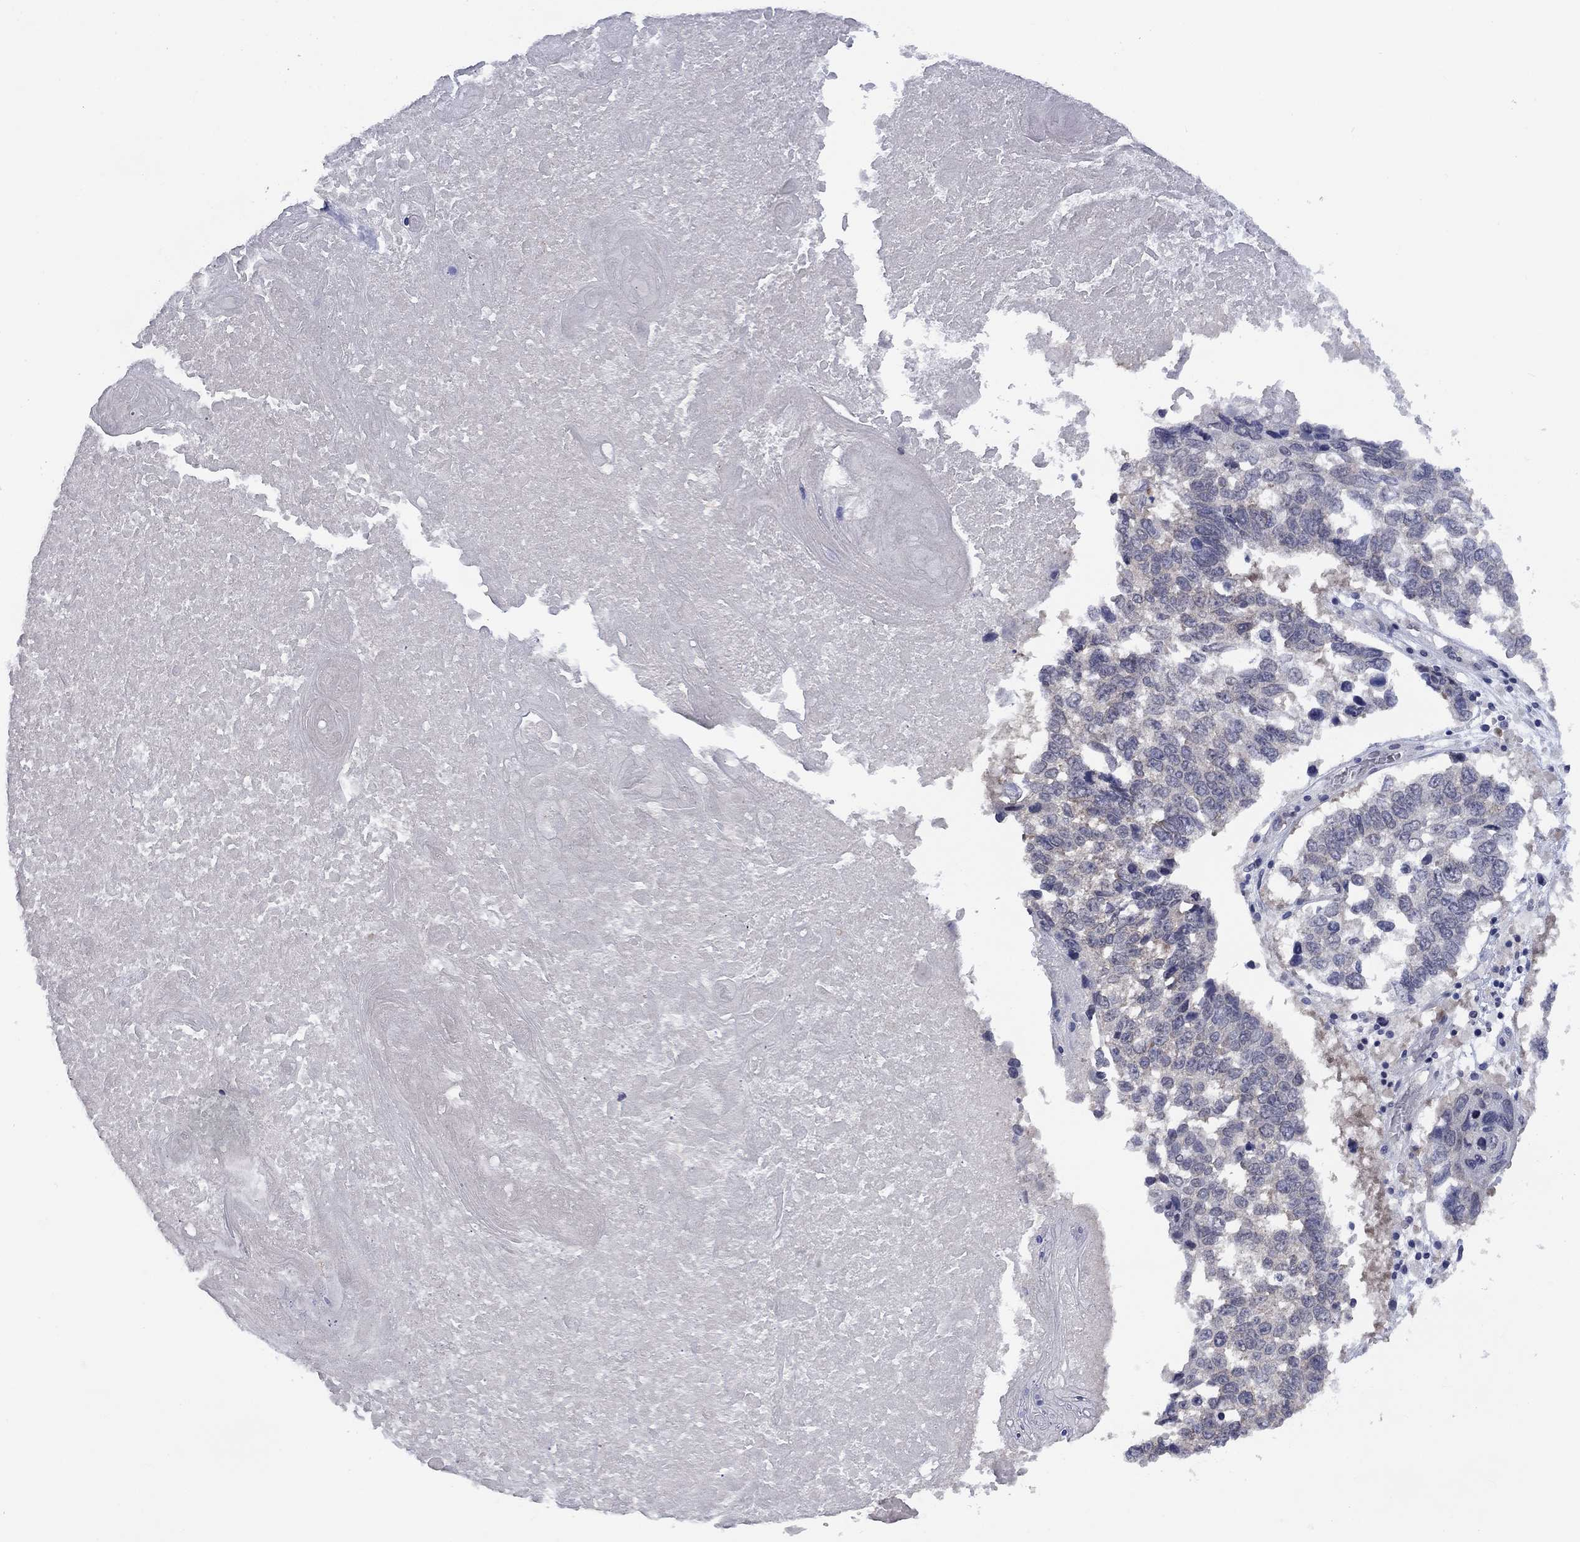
{"staining": {"intensity": "negative", "quantity": "none", "location": "none"}, "tissue": "lung cancer", "cell_type": "Tumor cells", "image_type": "cancer", "snomed": [{"axis": "morphology", "description": "Squamous cell carcinoma, NOS"}, {"axis": "topography", "description": "Lung"}], "caption": "Immunohistochemistry (IHC) micrograph of human lung squamous cell carcinoma stained for a protein (brown), which demonstrates no positivity in tumor cells.", "gene": "SPATA33", "patient": {"sex": "male", "age": 82}}